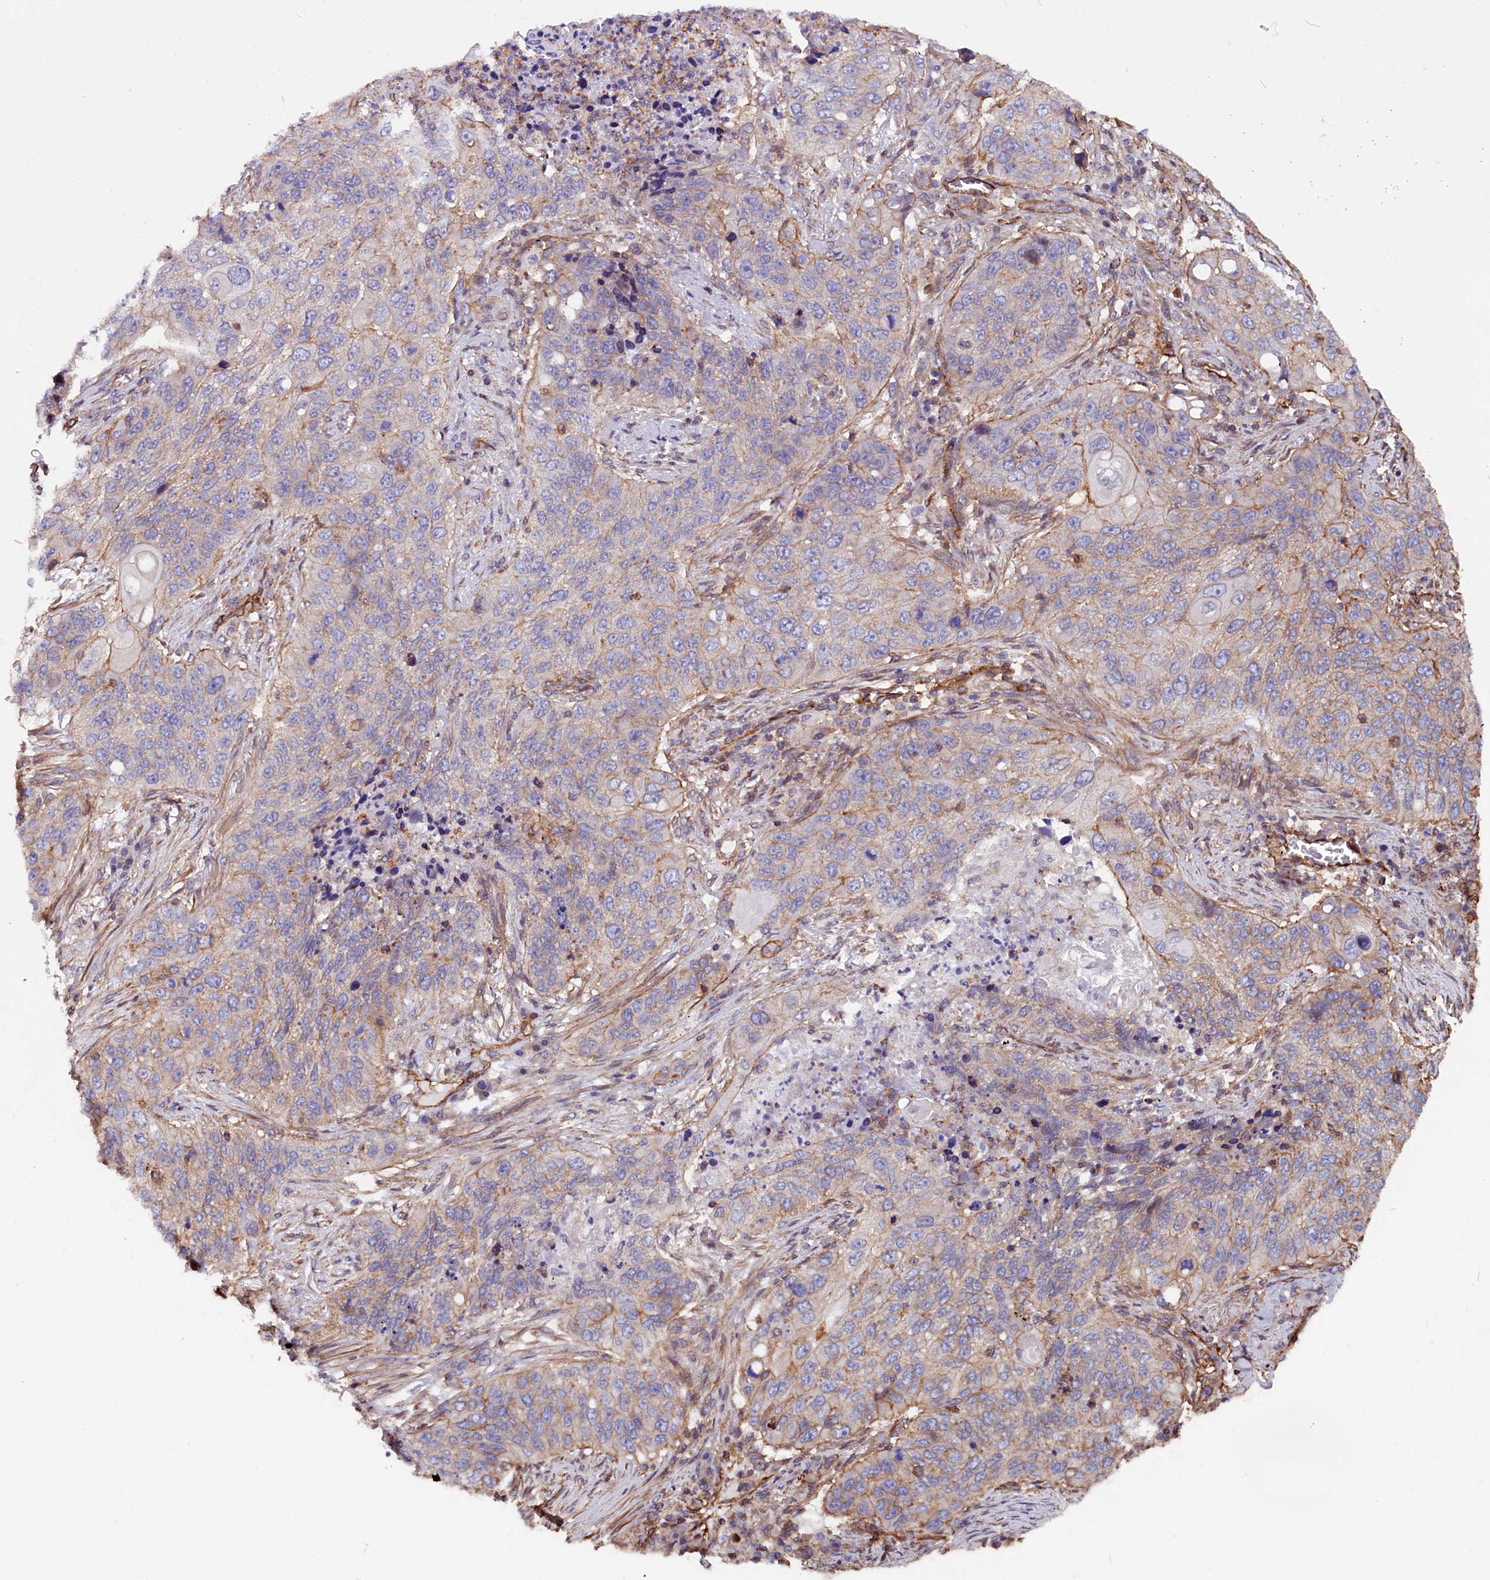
{"staining": {"intensity": "weak", "quantity": "<25%", "location": "cytoplasmic/membranous"}, "tissue": "lung cancer", "cell_type": "Tumor cells", "image_type": "cancer", "snomed": [{"axis": "morphology", "description": "Squamous cell carcinoma, NOS"}, {"axis": "topography", "description": "Lung"}], "caption": "High magnification brightfield microscopy of lung cancer (squamous cell carcinoma) stained with DAB (3,3'-diaminobenzidine) (brown) and counterstained with hematoxylin (blue): tumor cells show no significant staining.", "gene": "ZNF749", "patient": {"sex": "female", "age": 63}}